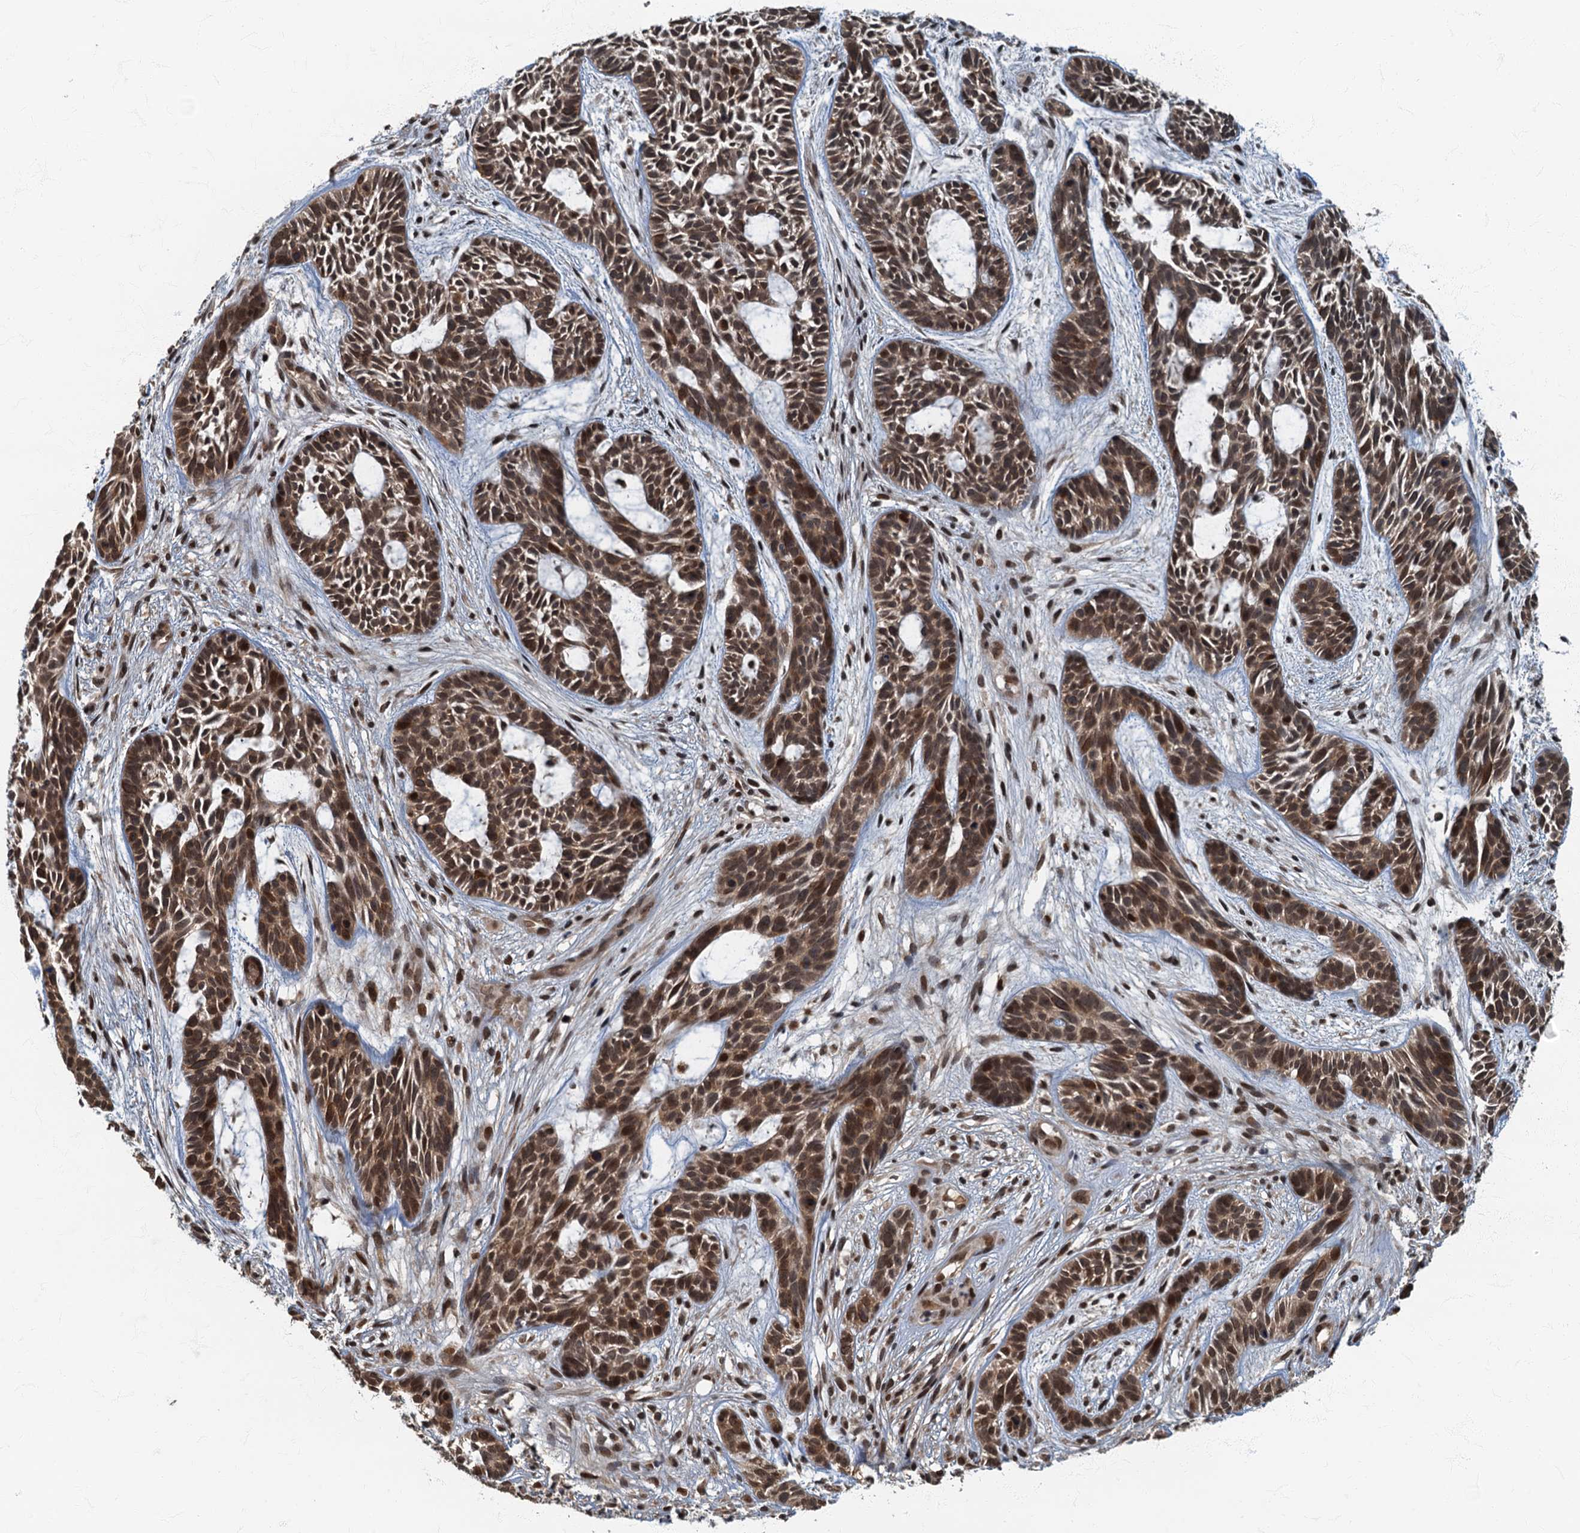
{"staining": {"intensity": "moderate", "quantity": ">75%", "location": "cytoplasmic/membranous,nuclear"}, "tissue": "skin cancer", "cell_type": "Tumor cells", "image_type": "cancer", "snomed": [{"axis": "morphology", "description": "Basal cell carcinoma"}, {"axis": "topography", "description": "Skin"}], "caption": "Immunohistochemical staining of basal cell carcinoma (skin) exhibits medium levels of moderate cytoplasmic/membranous and nuclear positivity in about >75% of tumor cells.", "gene": "CKAP2L", "patient": {"sex": "male", "age": 89}}